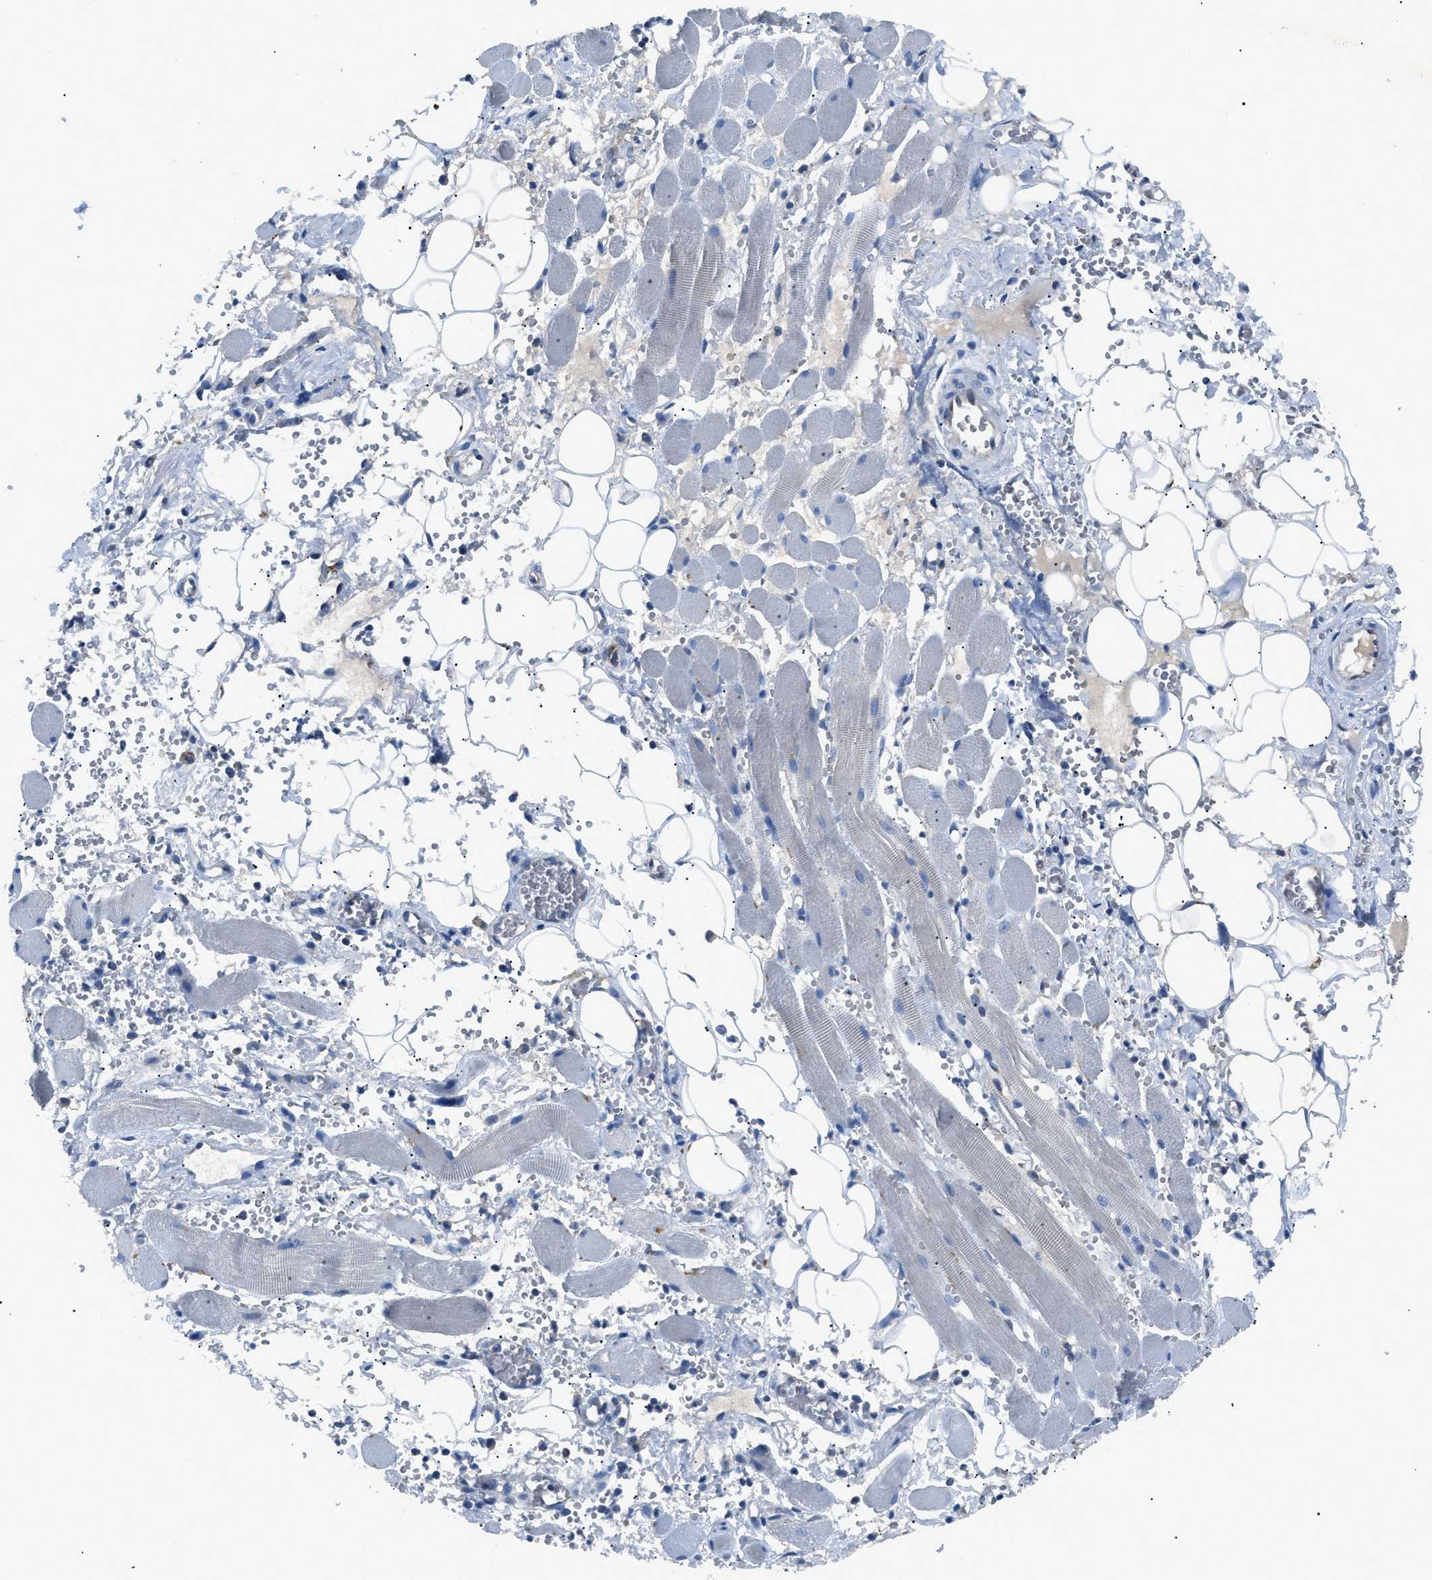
{"staining": {"intensity": "weak", "quantity": "25%-75%", "location": "cytoplasmic/membranous"}, "tissue": "adipose tissue", "cell_type": "Adipocytes", "image_type": "normal", "snomed": [{"axis": "morphology", "description": "Squamous cell carcinoma, NOS"}, {"axis": "topography", "description": "Oral tissue"}, {"axis": "topography", "description": "Head-Neck"}], "caption": "A low amount of weak cytoplasmic/membranous expression is identified in approximately 25%-75% of adipocytes in unremarkable adipose tissue. (brown staining indicates protein expression, while blue staining denotes nuclei).", "gene": "ZDHHC24", "patient": {"sex": "female", "age": 50}}